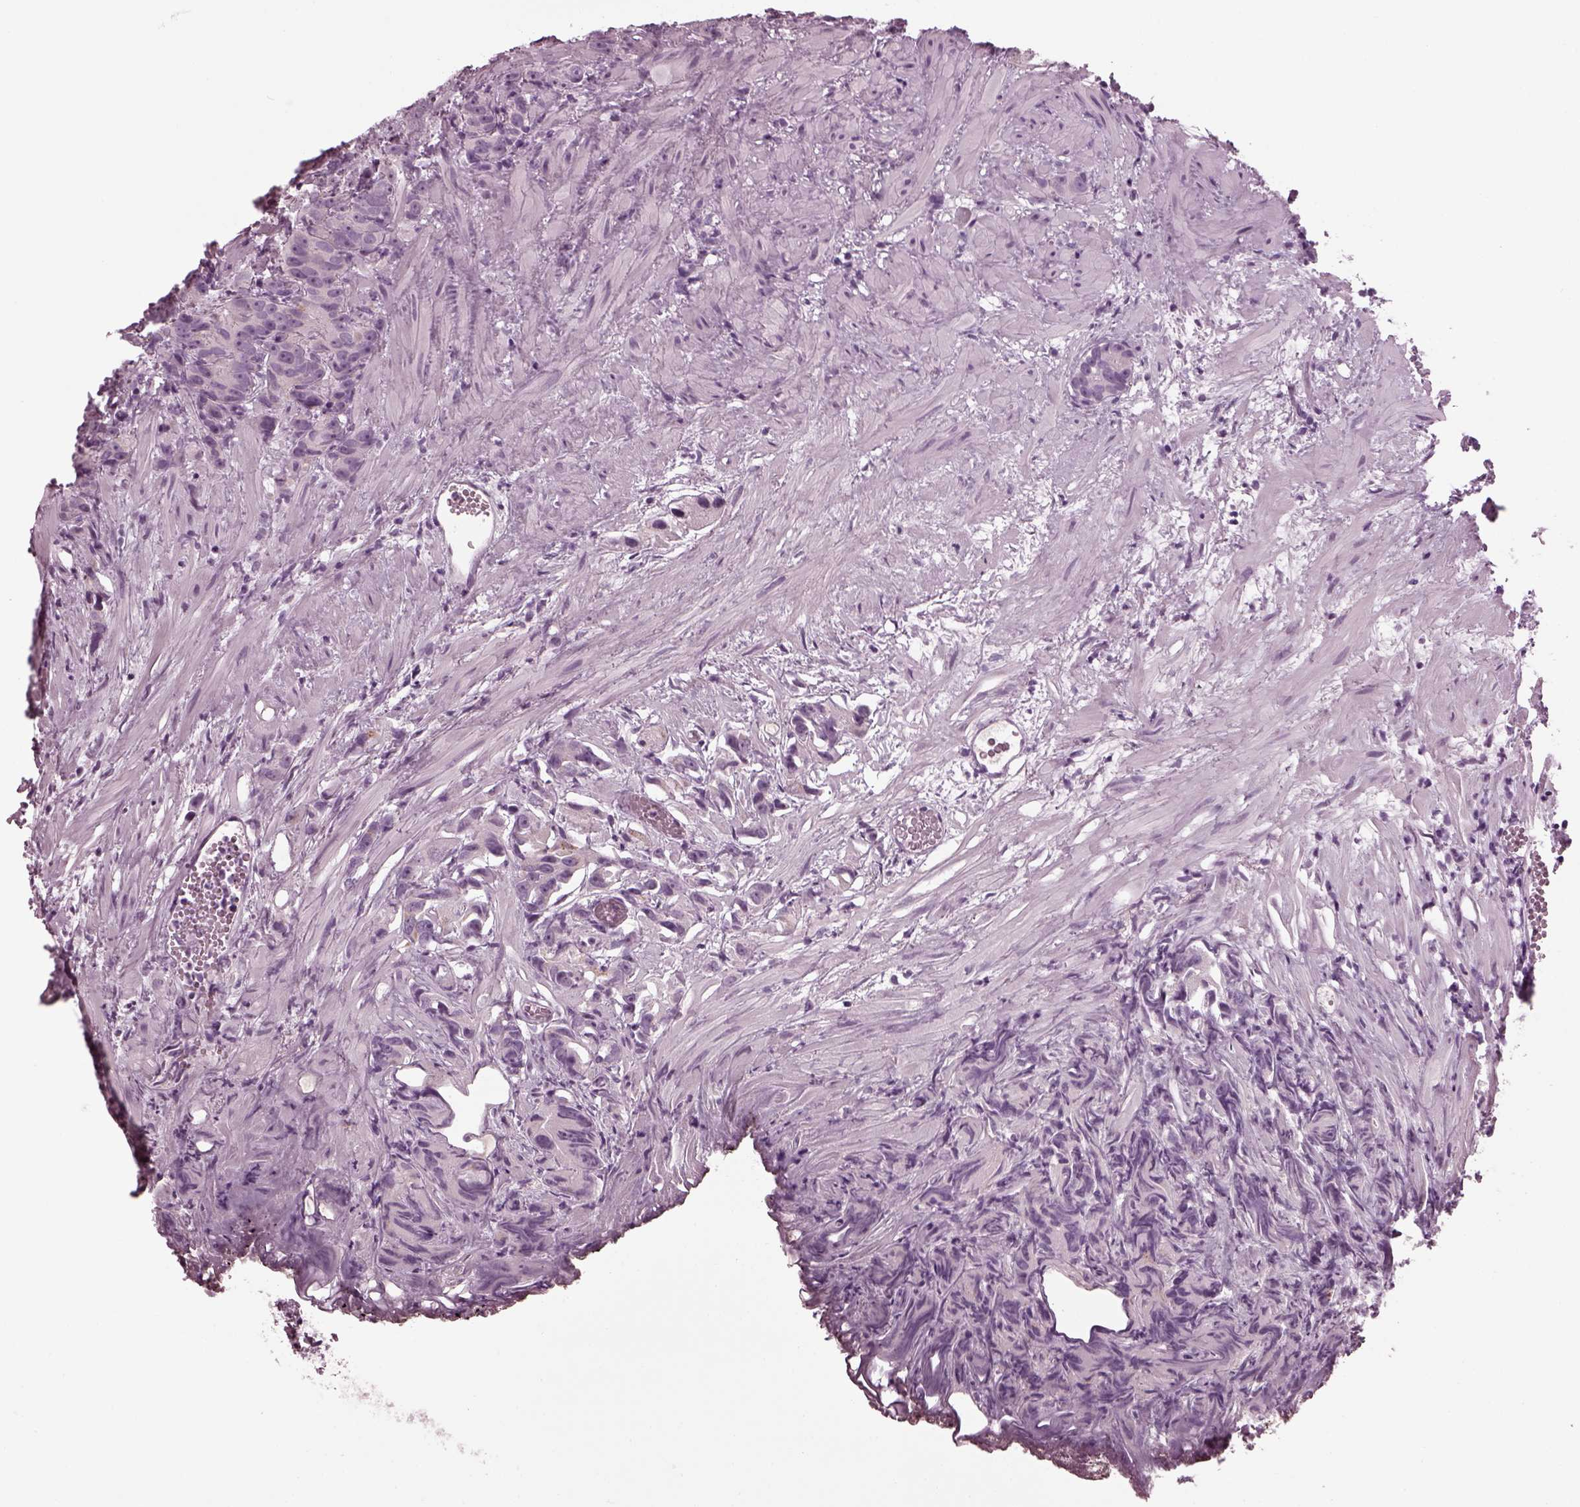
{"staining": {"intensity": "negative", "quantity": "none", "location": "none"}, "tissue": "prostate cancer", "cell_type": "Tumor cells", "image_type": "cancer", "snomed": [{"axis": "morphology", "description": "Adenocarcinoma, High grade"}, {"axis": "topography", "description": "Prostate"}], "caption": "DAB immunohistochemical staining of adenocarcinoma (high-grade) (prostate) demonstrates no significant expression in tumor cells.", "gene": "DPYSL5", "patient": {"sex": "male", "age": 90}}